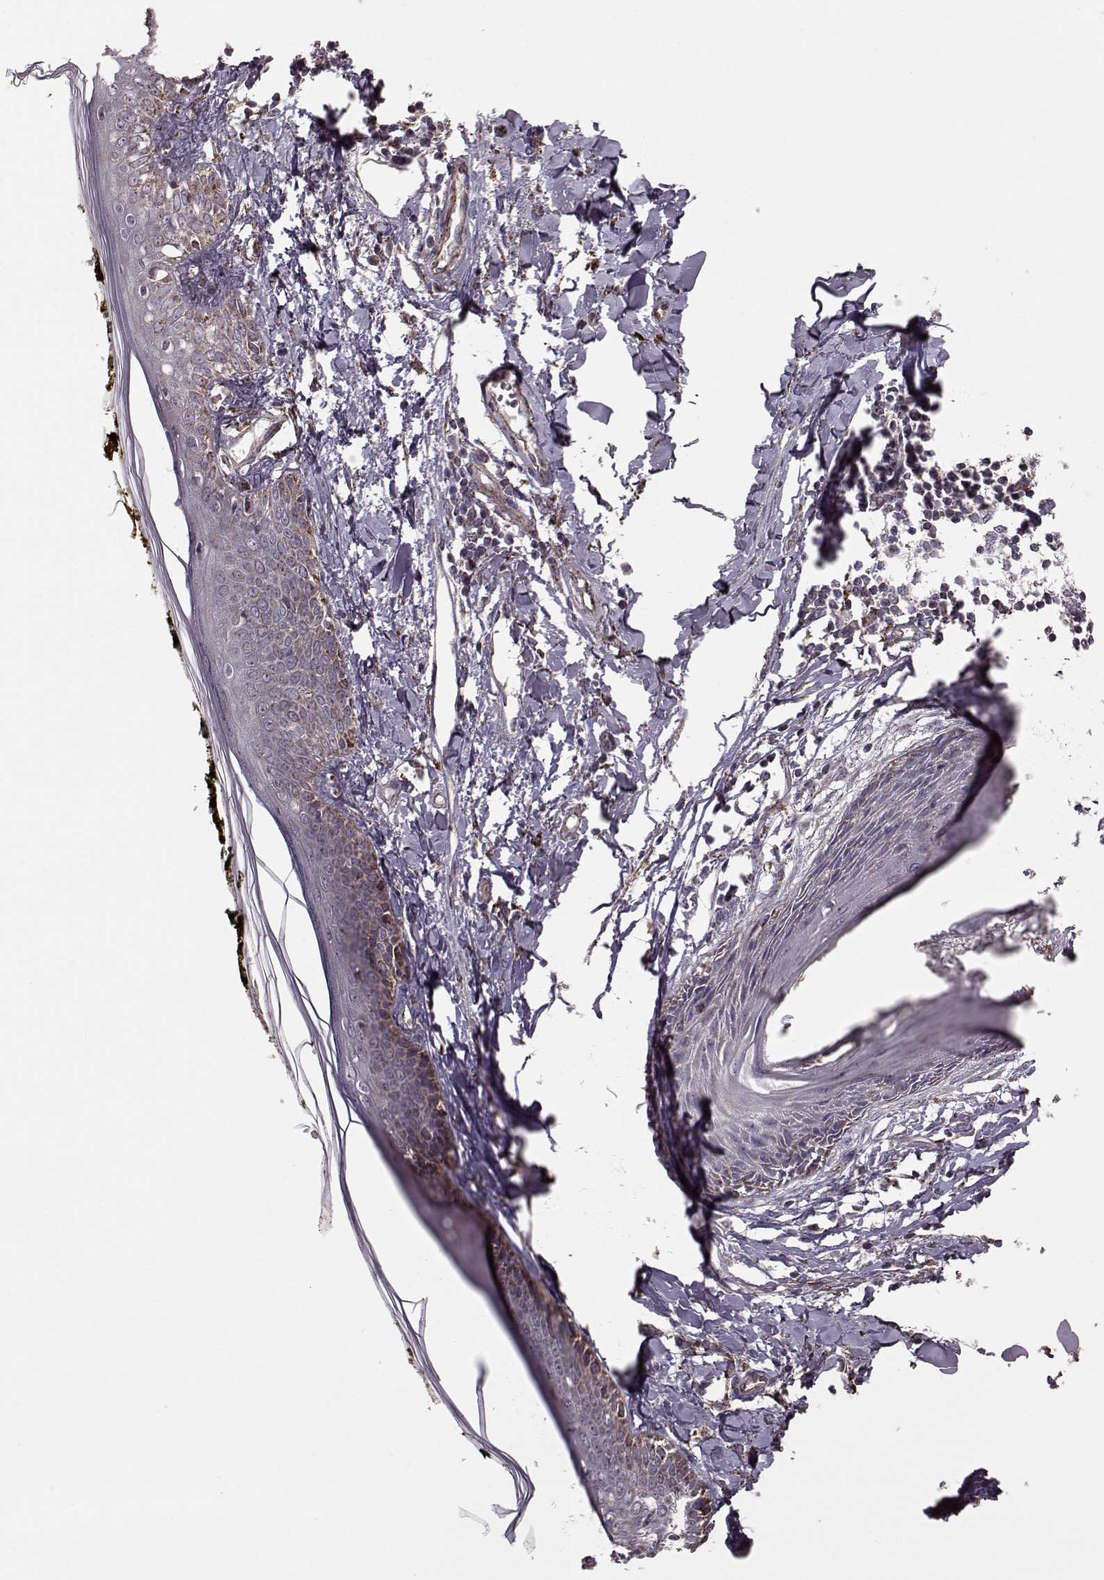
{"staining": {"intensity": "negative", "quantity": "none", "location": "none"}, "tissue": "skin", "cell_type": "Fibroblasts", "image_type": "normal", "snomed": [{"axis": "morphology", "description": "Normal tissue, NOS"}, {"axis": "topography", "description": "Skin"}], "caption": "Fibroblasts are negative for protein expression in unremarkable human skin. The staining is performed using DAB brown chromogen with nuclei counter-stained in using hematoxylin.", "gene": "PUDP", "patient": {"sex": "male", "age": 76}}